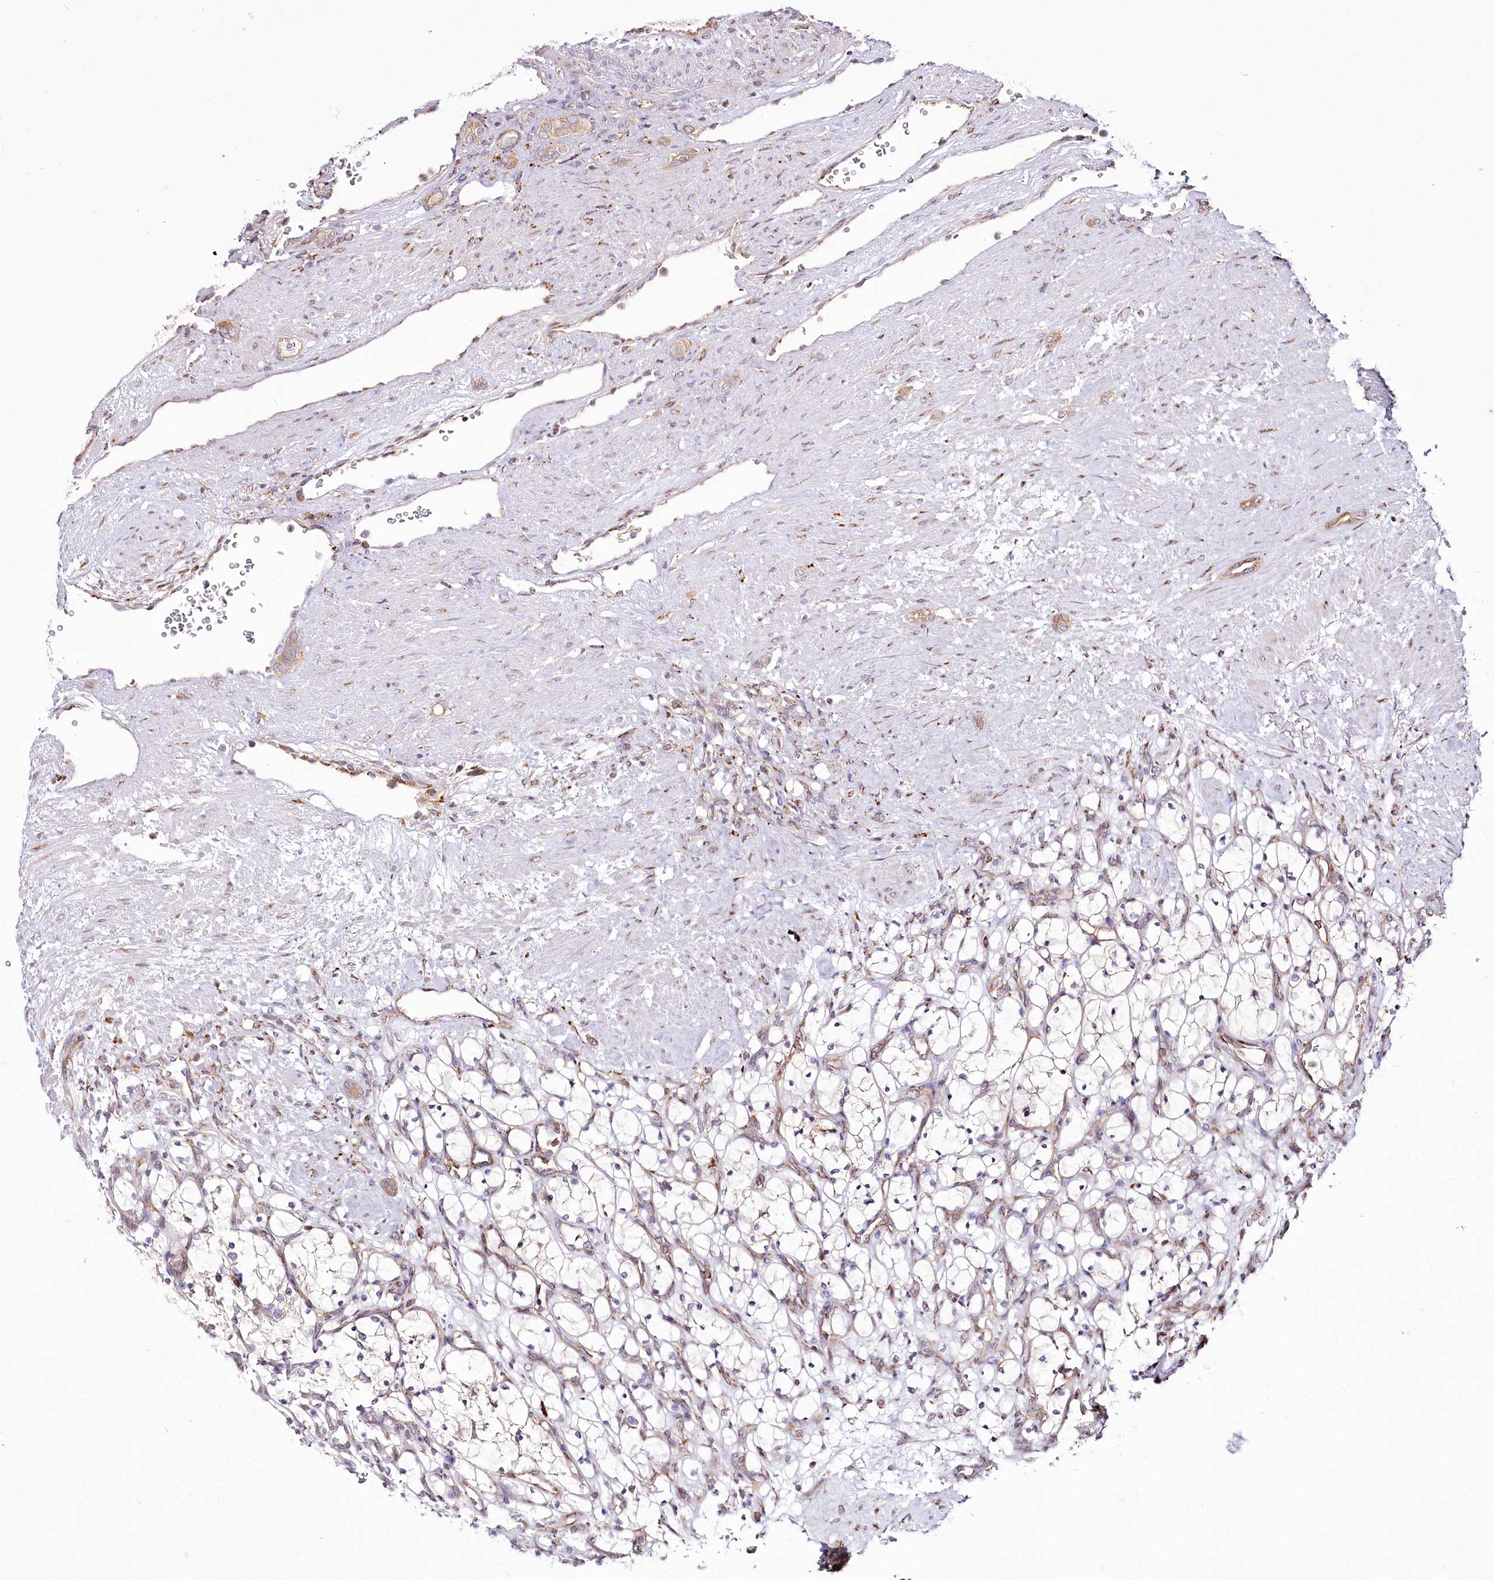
{"staining": {"intensity": "negative", "quantity": "none", "location": "none"}, "tissue": "renal cancer", "cell_type": "Tumor cells", "image_type": "cancer", "snomed": [{"axis": "morphology", "description": "Adenocarcinoma, NOS"}, {"axis": "topography", "description": "Kidney"}], "caption": "Human renal cancer (adenocarcinoma) stained for a protein using IHC demonstrates no positivity in tumor cells.", "gene": "POGLUT1", "patient": {"sex": "female", "age": 69}}